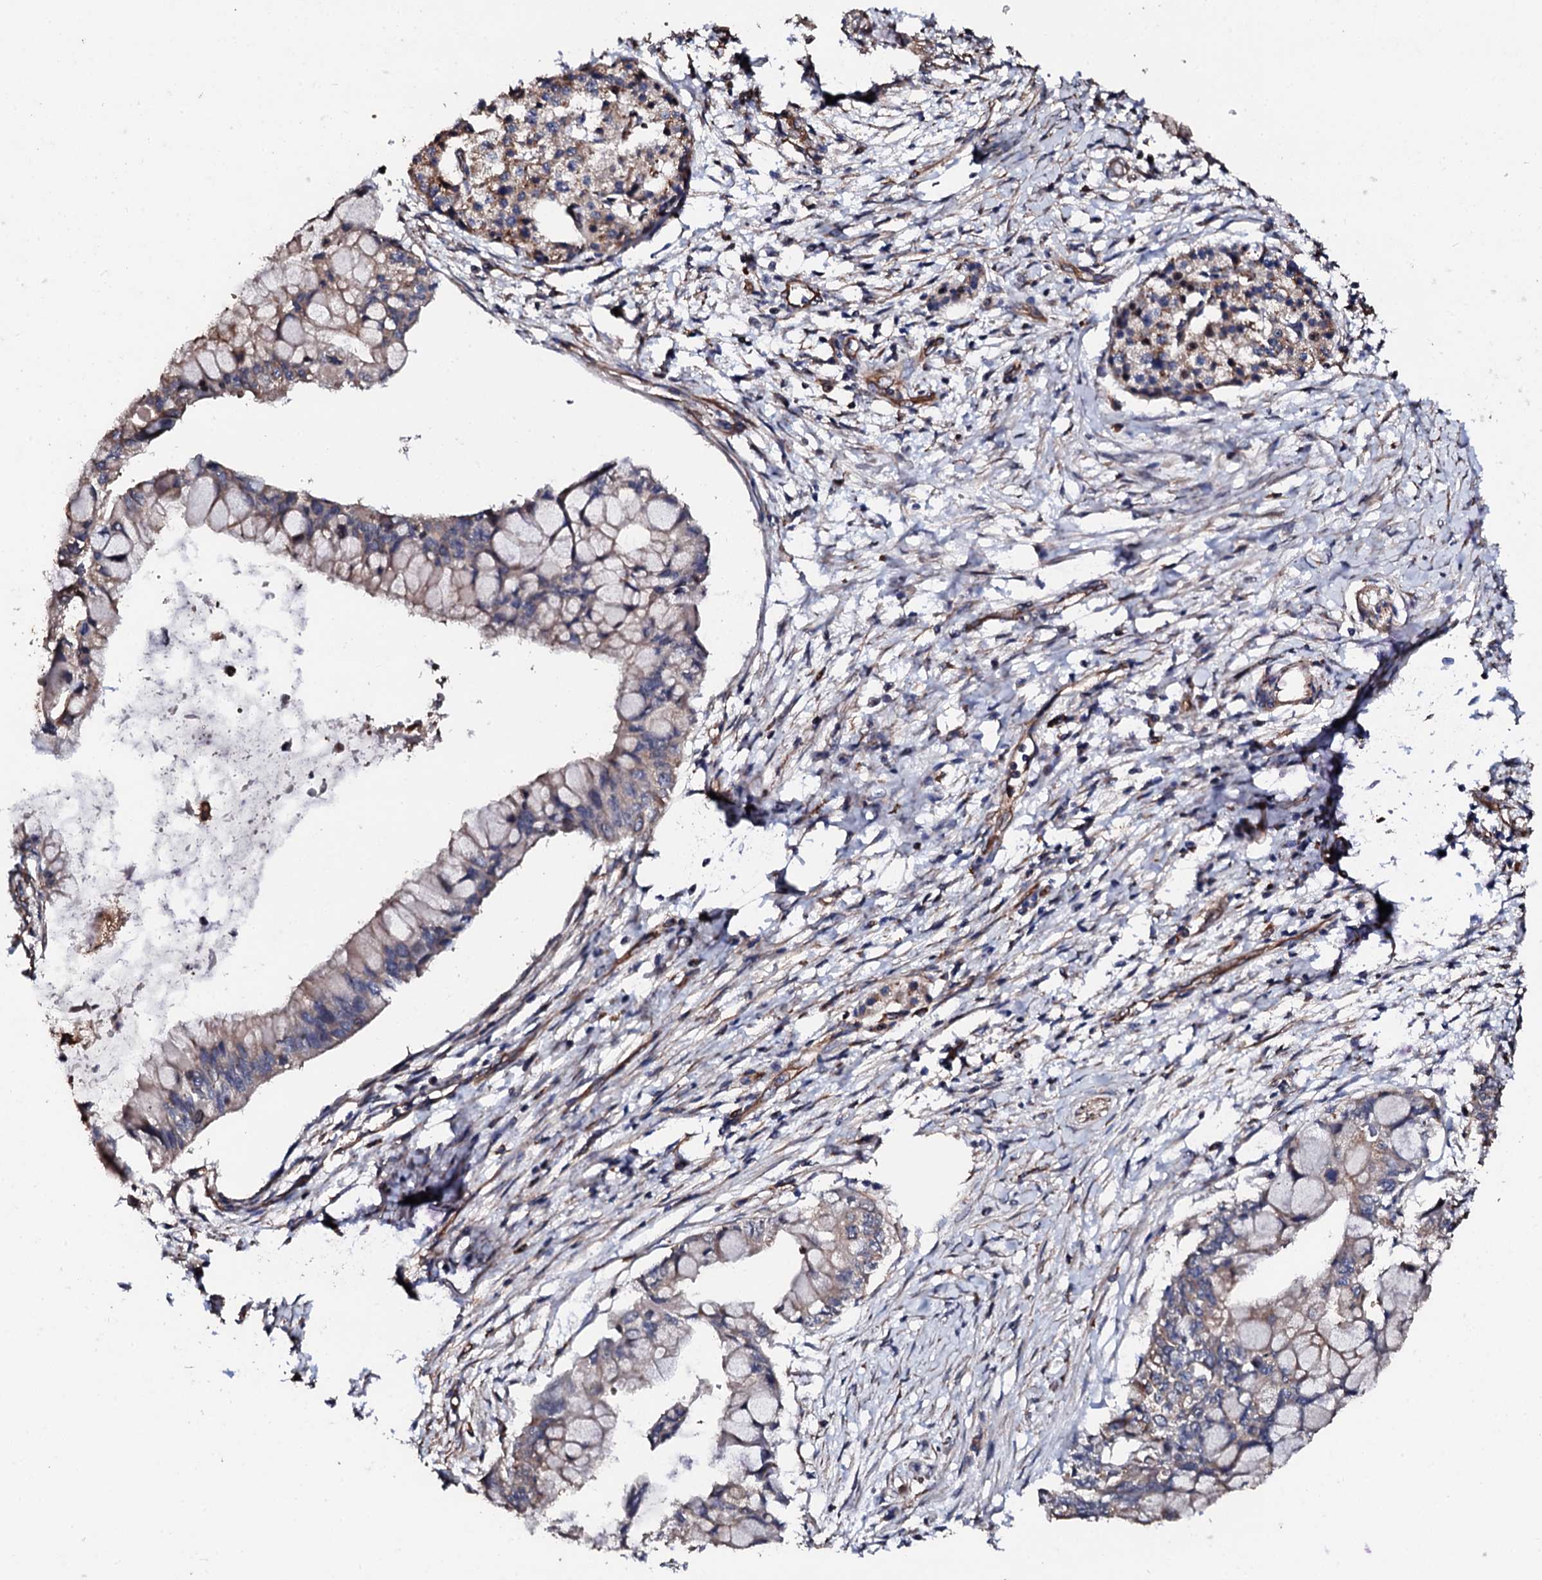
{"staining": {"intensity": "weak", "quantity": "<25%", "location": "cytoplasmic/membranous"}, "tissue": "pancreatic cancer", "cell_type": "Tumor cells", "image_type": "cancer", "snomed": [{"axis": "morphology", "description": "Adenocarcinoma, NOS"}, {"axis": "topography", "description": "Pancreas"}], "caption": "Adenocarcinoma (pancreatic) stained for a protein using immunohistochemistry reveals no staining tumor cells.", "gene": "CKAP5", "patient": {"sex": "male", "age": 48}}